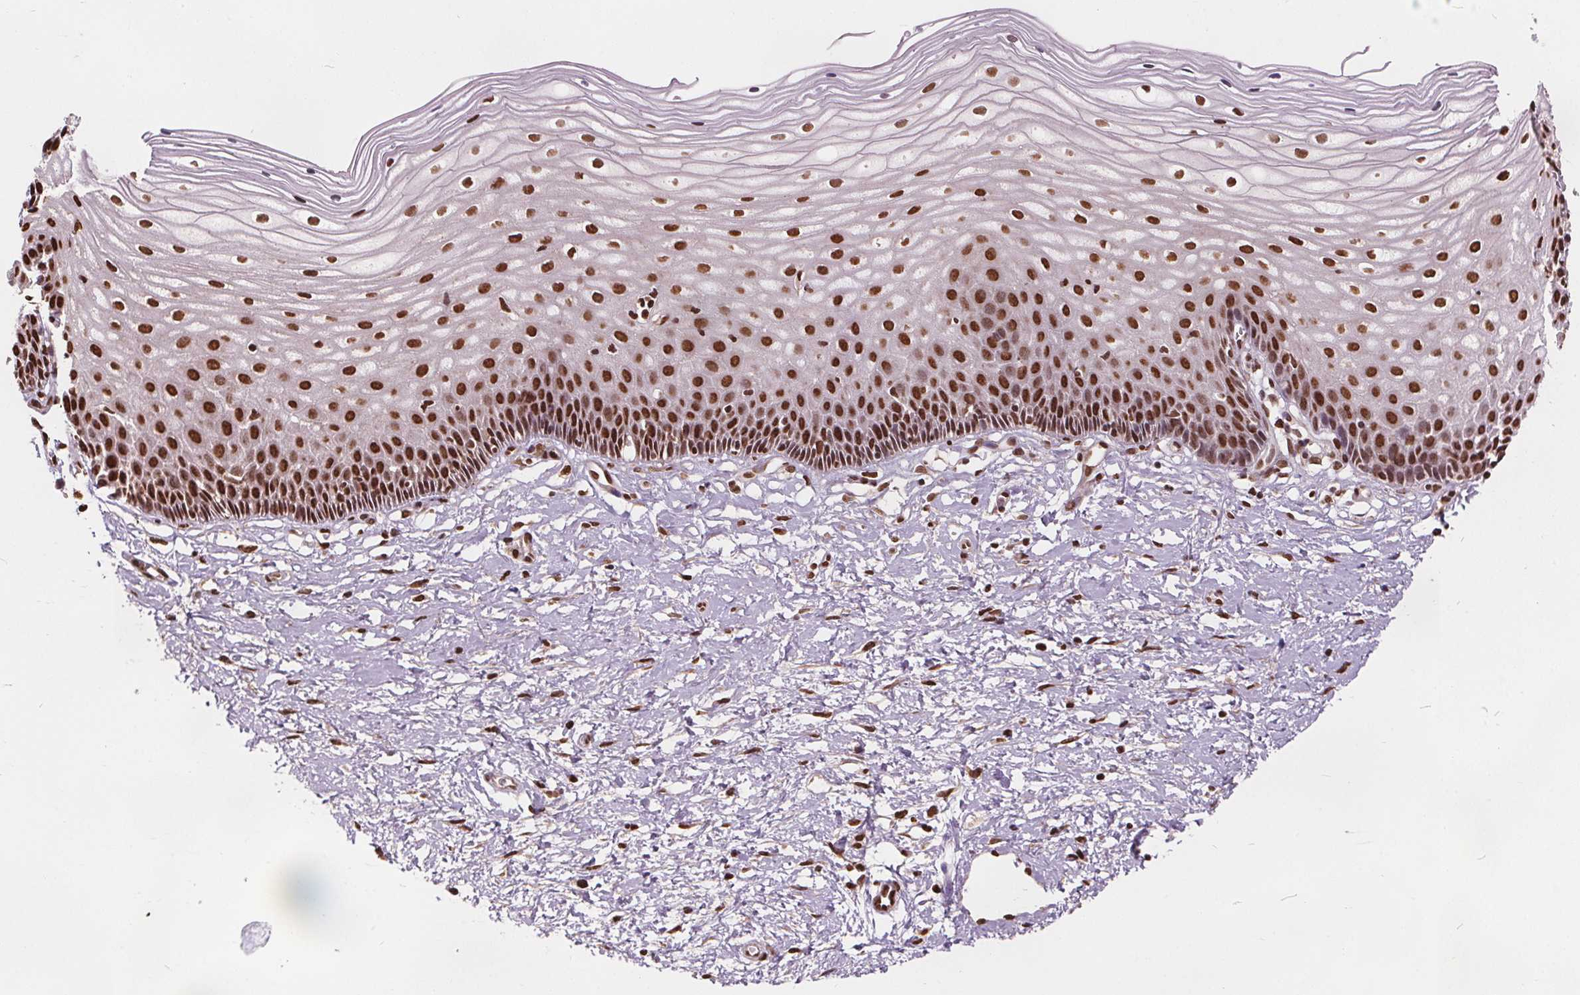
{"staining": {"intensity": "strong", "quantity": ">75%", "location": "nuclear"}, "tissue": "cervix", "cell_type": "Squamous epithelial cells", "image_type": "normal", "snomed": [{"axis": "morphology", "description": "Normal tissue, NOS"}, {"axis": "topography", "description": "Cervix"}], "caption": "This is a photomicrograph of immunohistochemistry (IHC) staining of unremarkable cervix, which shows strong expression in the nuclear of squamous epithelial cells.", "gene": "ISLR2", "patient": {"sex": "female", "age": 36}}